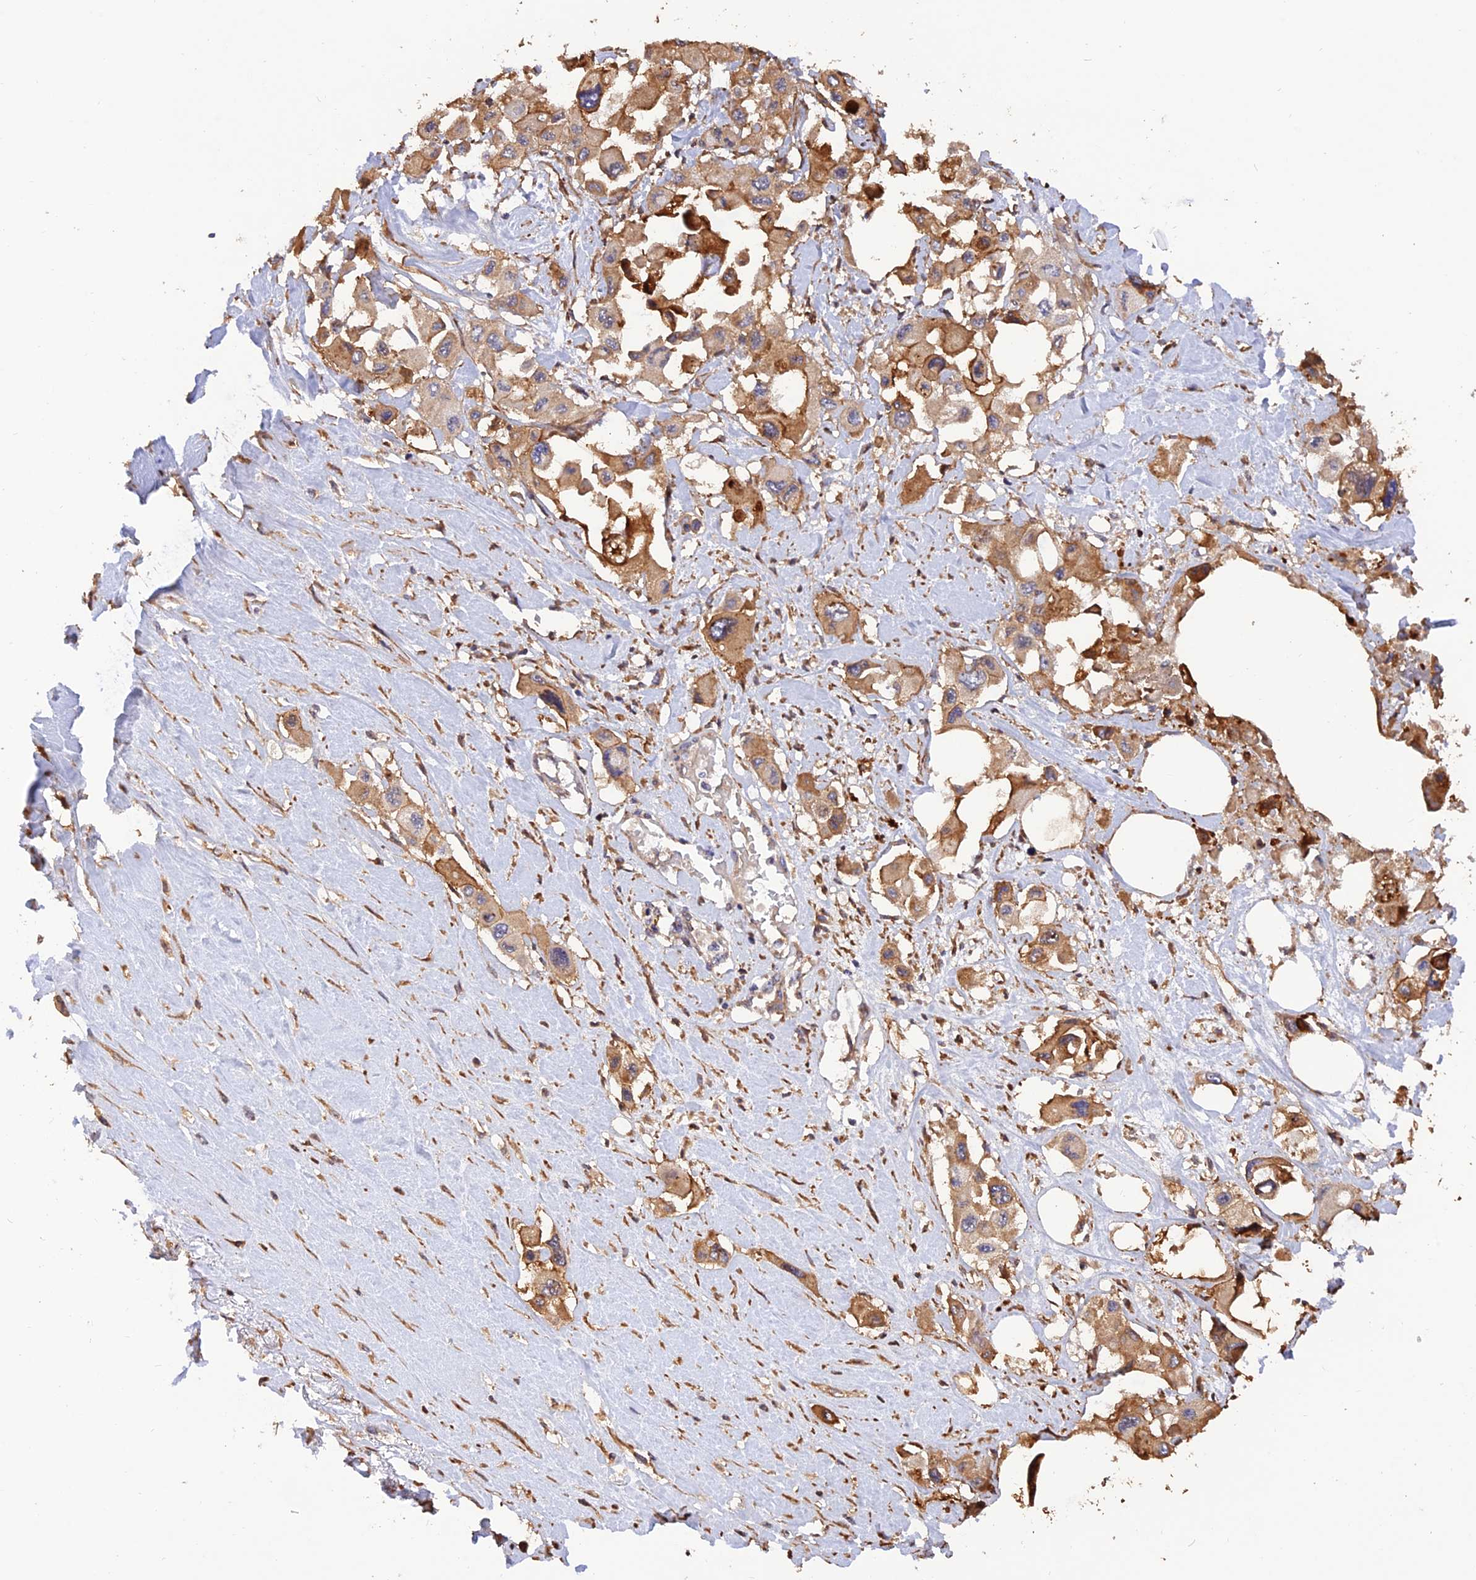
{"staining": {"intensity": "moderate", "quantity": ">75%", "location": "cytoplasmic/membranous"}, "tissue": "pancreatic cancer", "cell_type": "Tumor cells", "image_type": "cancer", "snomed": [{"axis": "morphology", "description": "Adenocarcinoma, NOS"}, {"axis": "topography", "description": "Pancreas"}], "caption": "Protein staining of adenocarcinoma (pancreatic) tissue demonstrates moderate cytoplasmic/membranous expression in approximately >75% of tumor cells.", "gene": "CREBL2", "patient": {"sex": "male", "age": 92}}